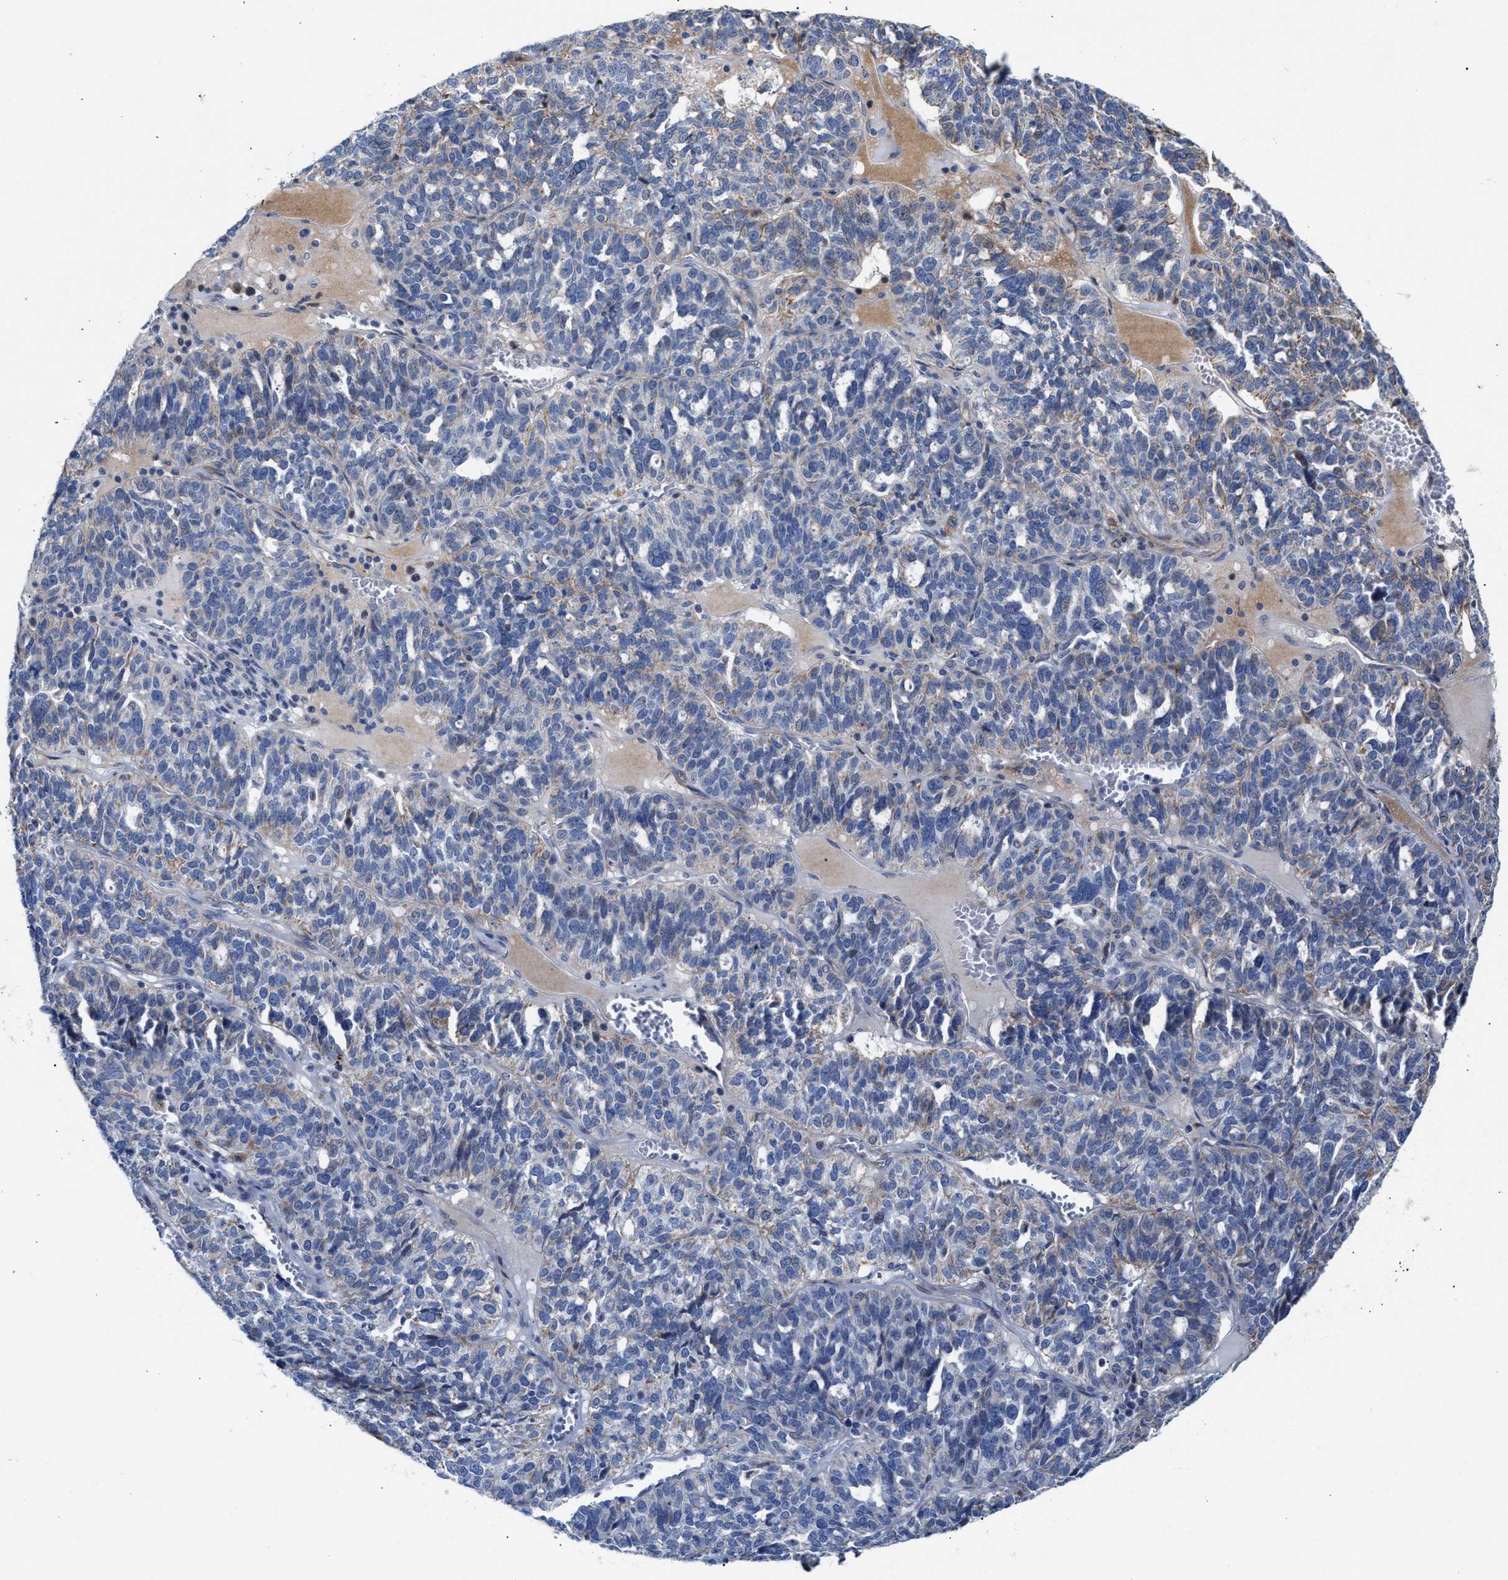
{"staining": {"intensity": "negative", "quantity": "none", "location": "none"}, "tissue": "ovarian cancer", "cell_type": "Tumor cells", "image_type": "cancer", "snomed": [{"axis": "morphology", "description": "Cystadenocarcinoma, serous, NOS"}, {"axis": "topography", "description": "Ovary"}], "caption": "Protein analysis of serous cystadenocarcinoma (ovarian) displays no significant staining in tumor cells.", "gene": "JAG1", "patient": {"sex": "female", "age": 59}}